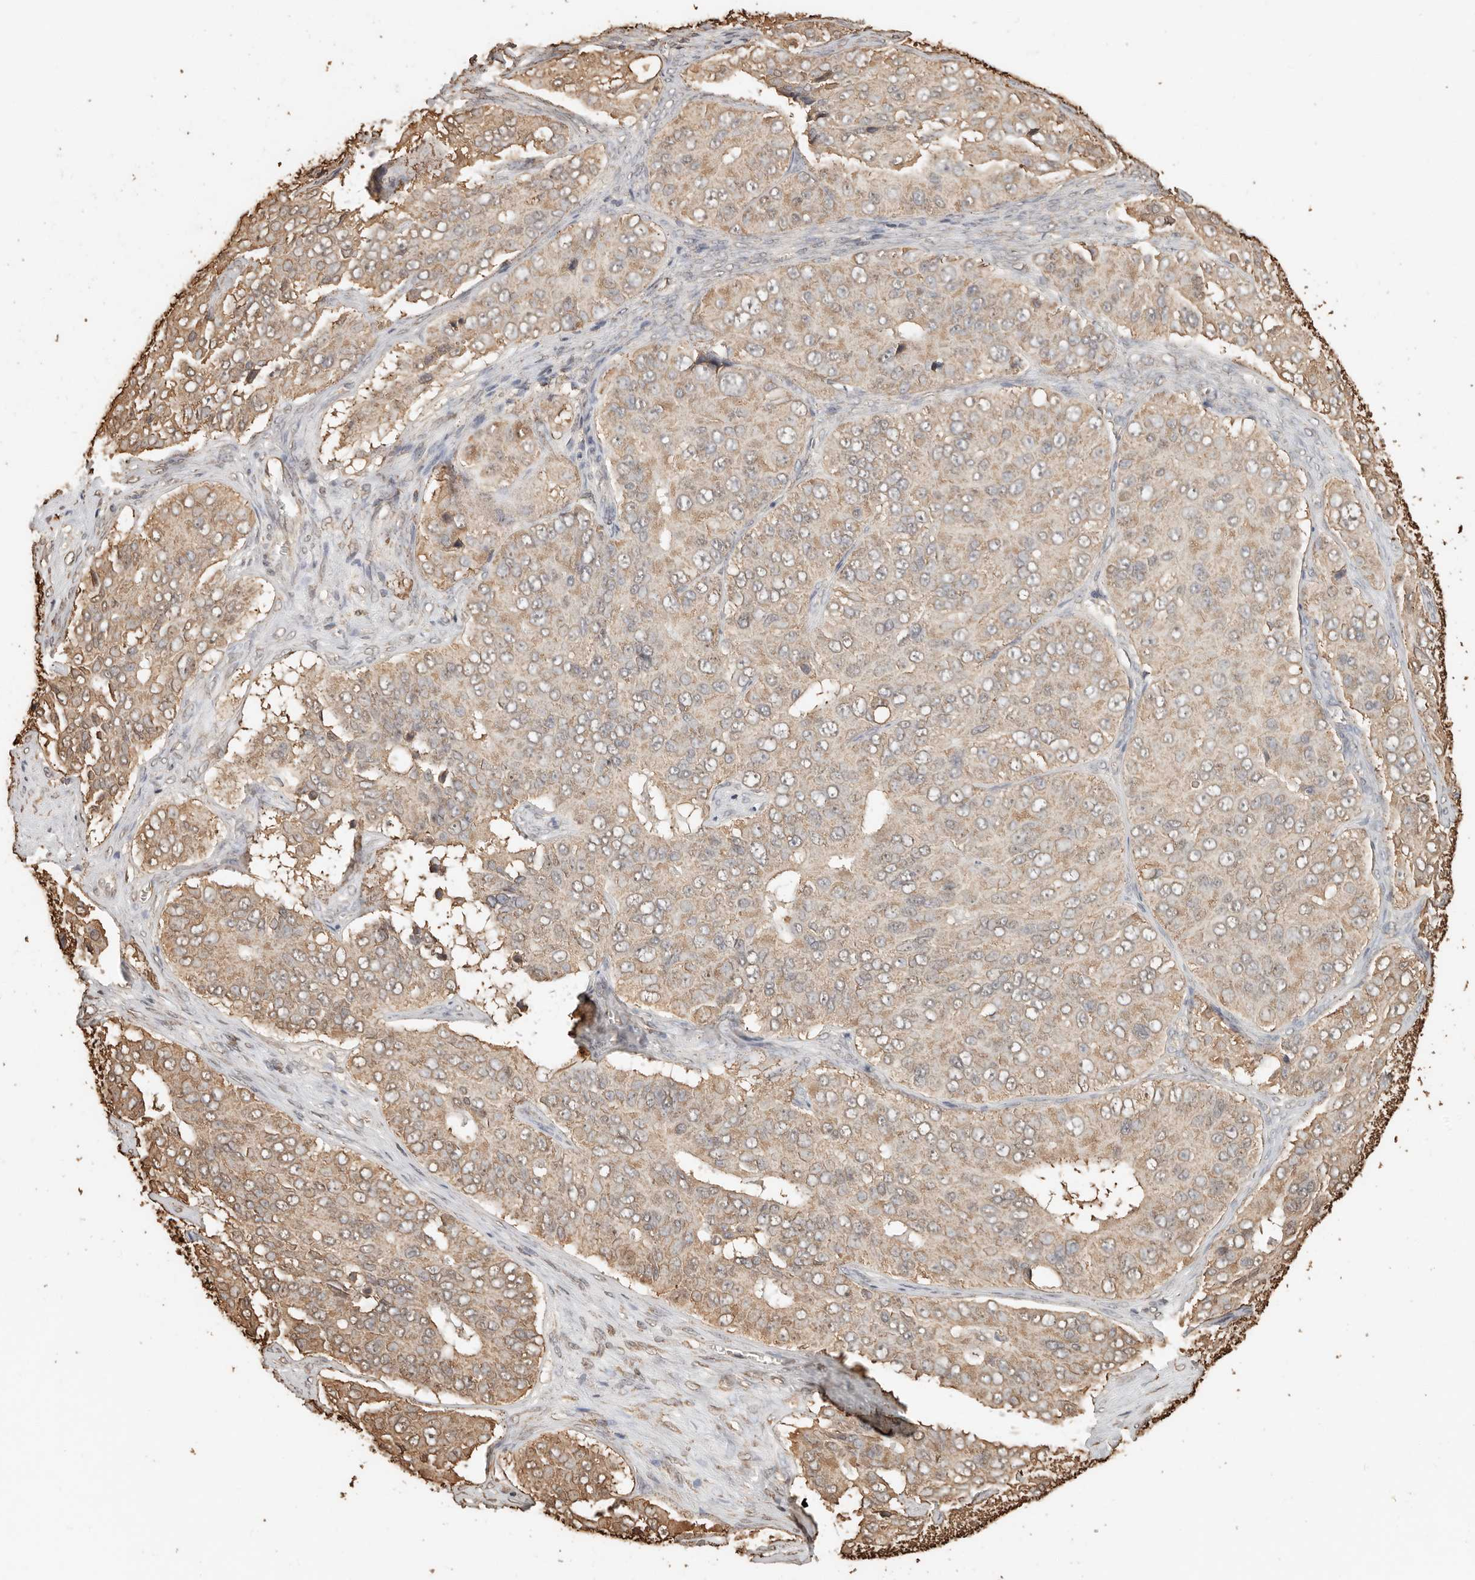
{"staining": {"intensity": "weak", "quantity": ">75%", "location": "cytoplasmic/membranous"}, "tissue": "ovarian cancer", "cell_type": "Tumor cells", "image_type": "cancer", "snomed": [{"axis": "morphology", "description": "Carcinoma, endometroid"}, {"axis": "topography", "description": "Ovary"}], "caption": "Immunohistochemical staining of human ovarian endometroid carcinoma shows low levels of weak cytoplasmic/membranous protein positivity in about >75% of tumor cells. The staining is performed using DAB brown chromogen to label protein expression. The nuclei are counter-stained blue using hematoxylin.", "gene": "ARHGEF10L", "patient": {"sex": "female", "age": 51}}